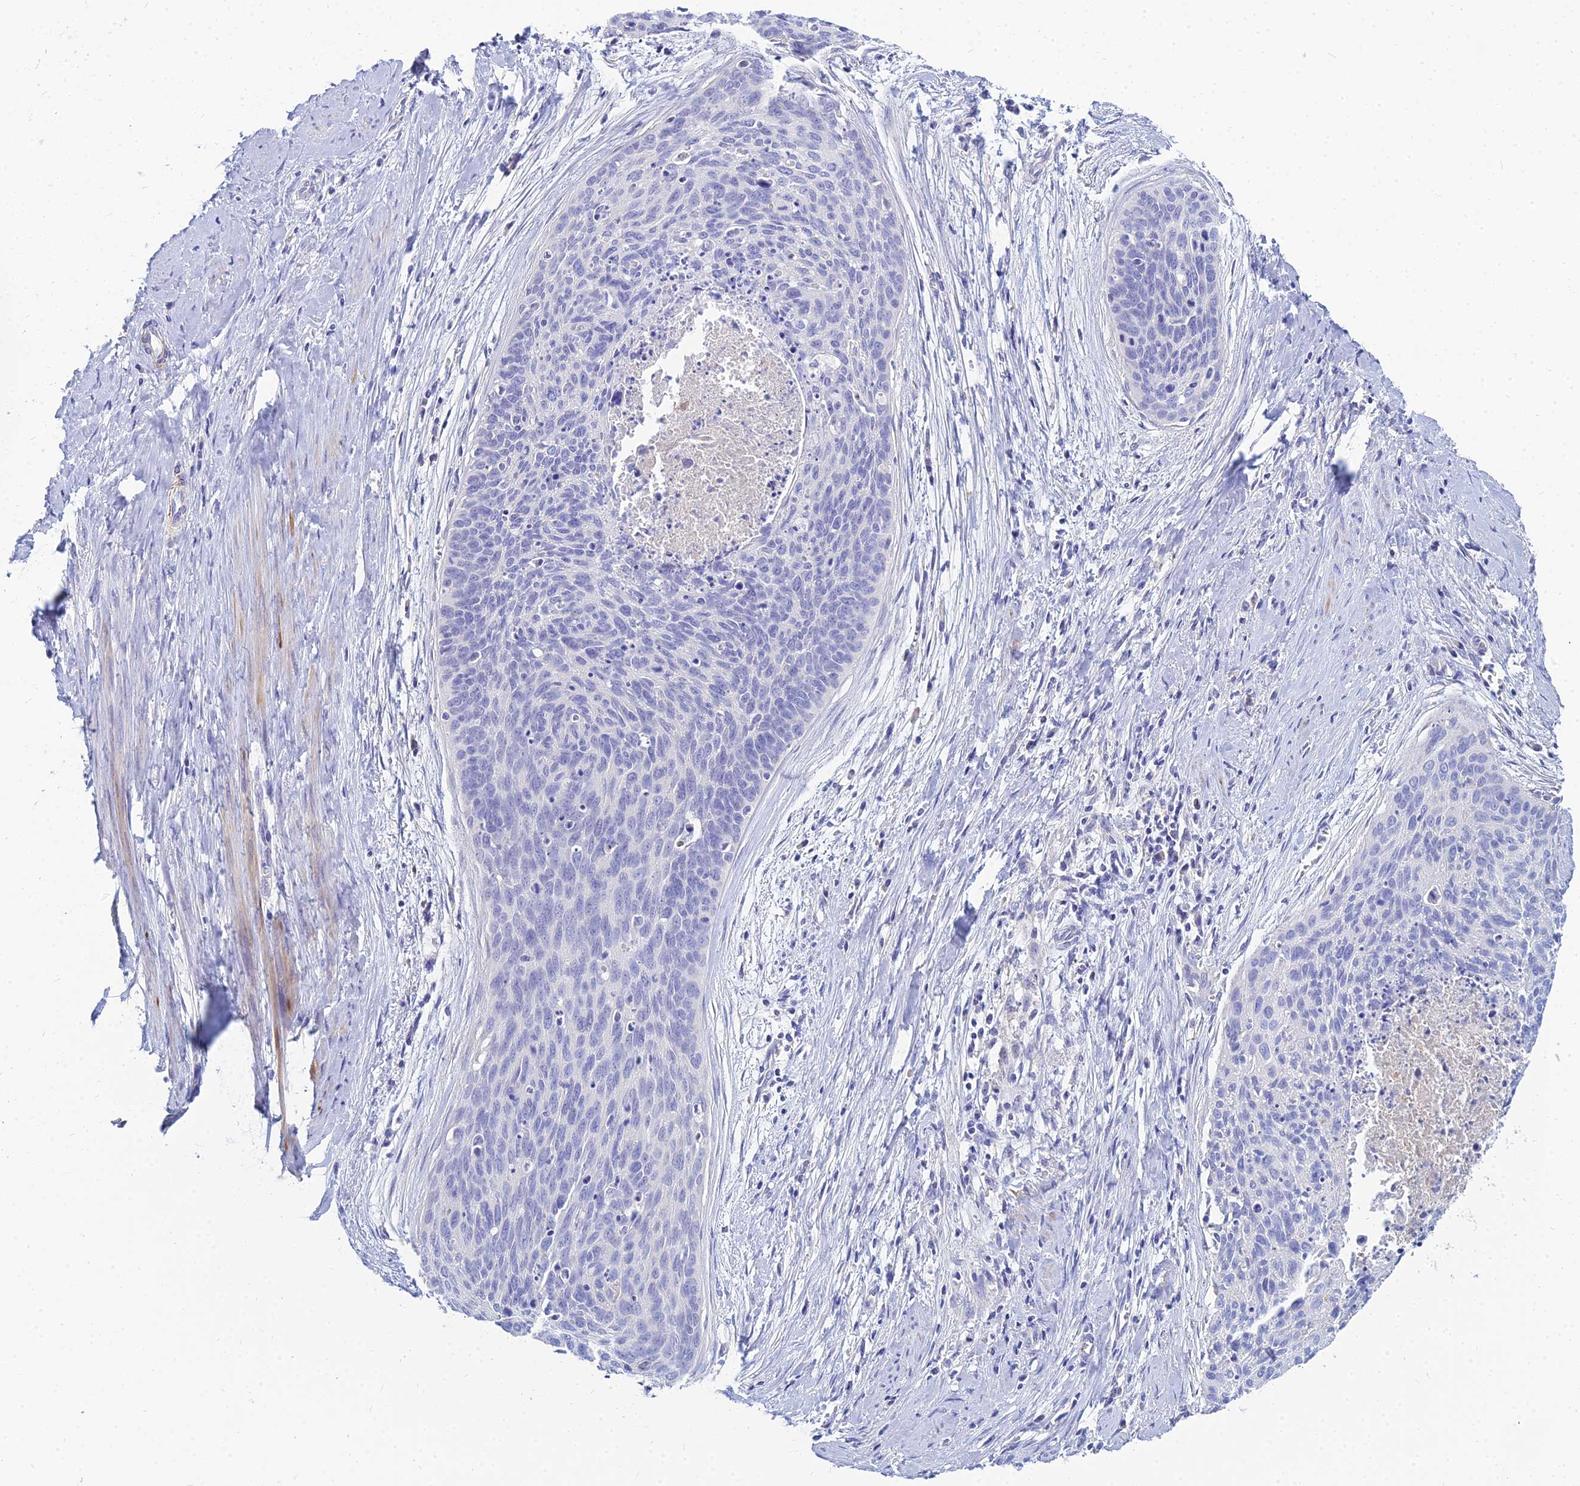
{"staining": {"intensity": "negative", "quantity": "none", "location": "none"}, "tissue": "cervical cancer", "cell_type": "Tumor cells", "image_type": "cancer", "snomed": [{"axis": "morphology", "description": "Squamous cell carcinoma, NOS"}, {"axis": "topography", "description": "Cervix"}], "caption": "Cervical cancer was stained to show a protein in brown. There is no significant staining in tumor cells. (DAB IHC with hematoxylin counter stain).", "gene": "ZNF552", "patient": {"sex": "female", "age": 55}}